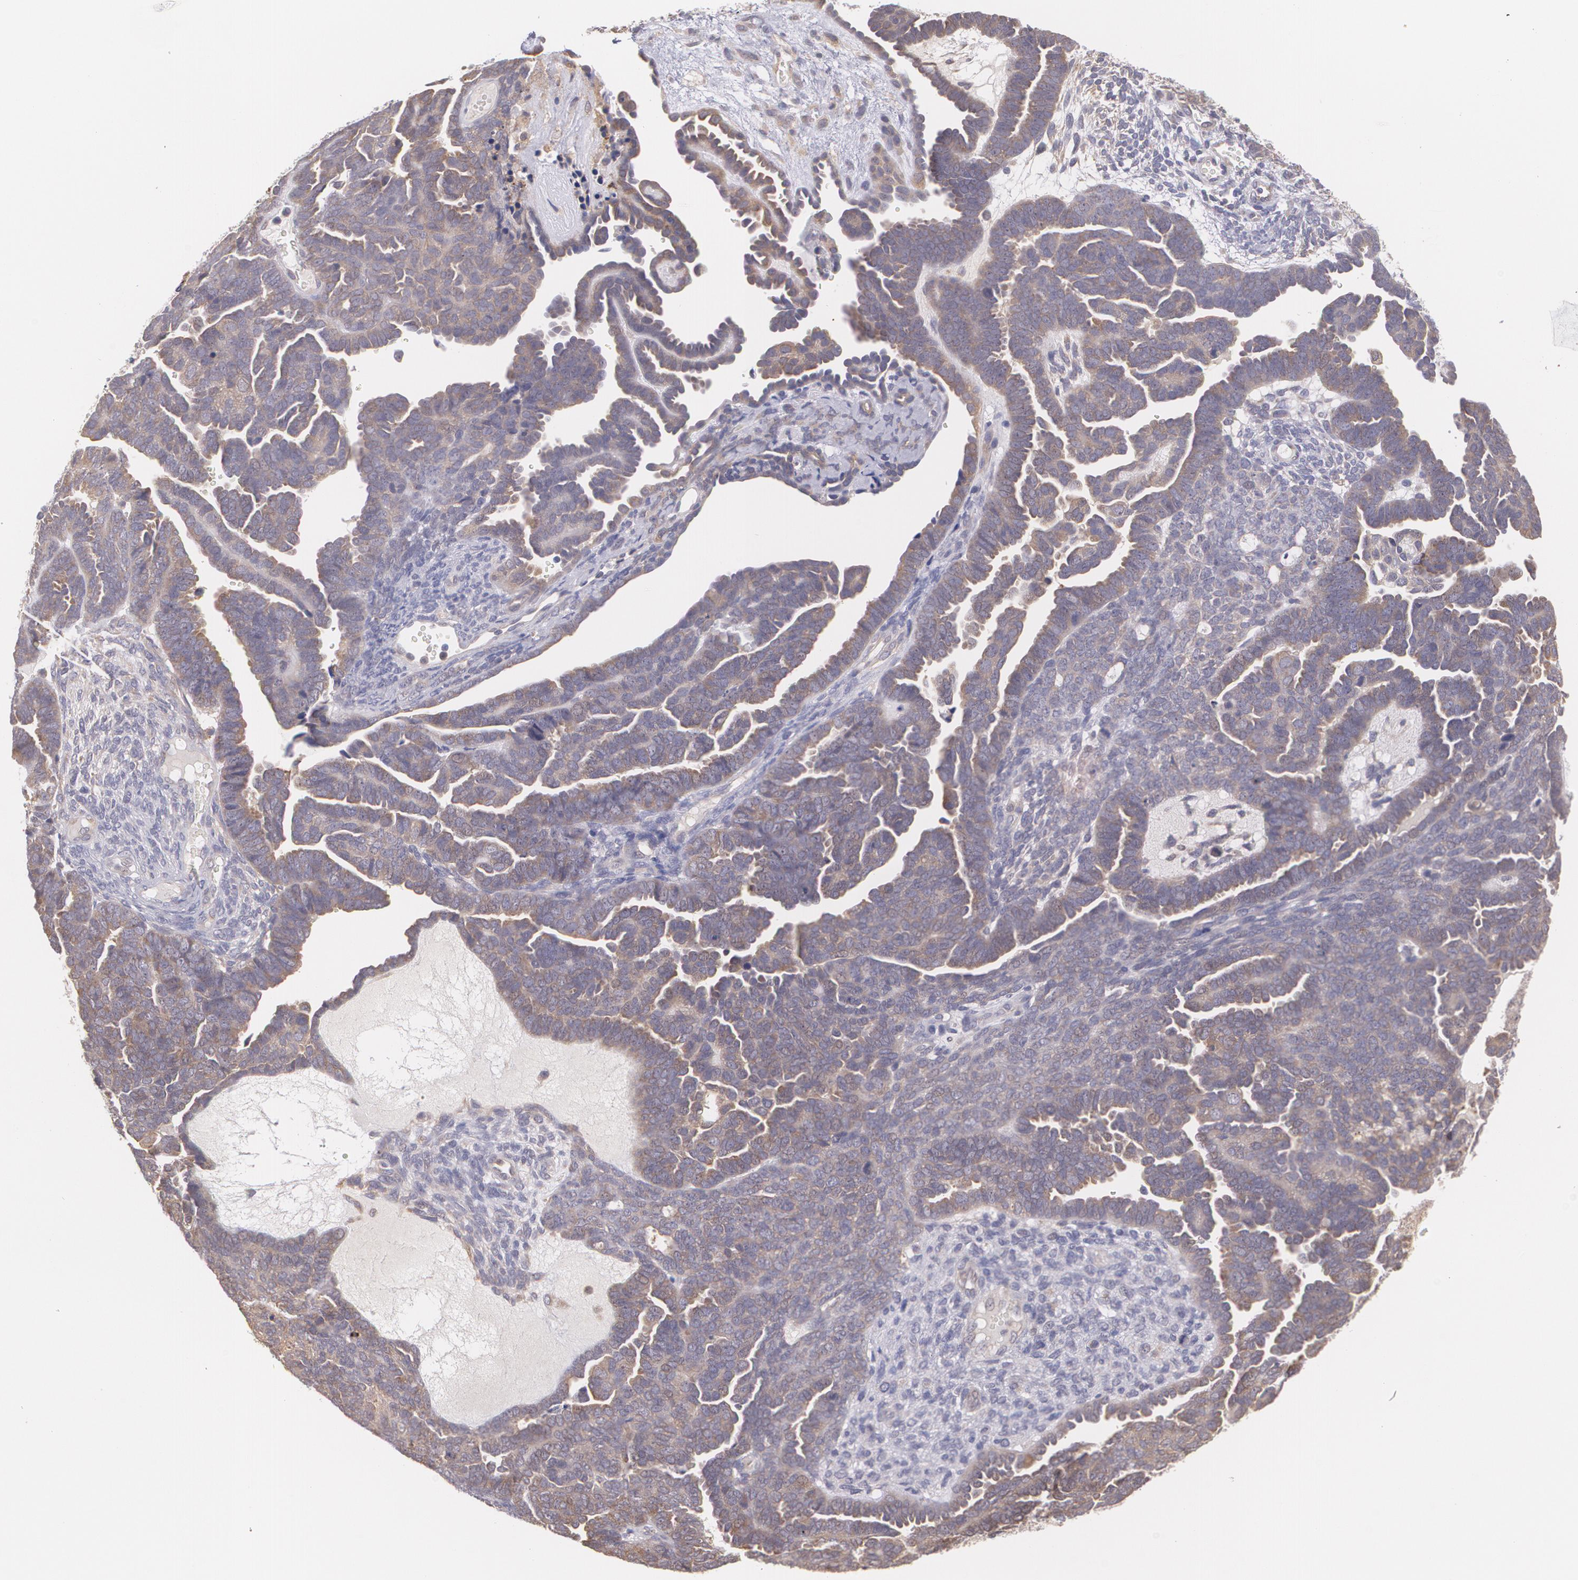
{"staining": {"intensity": "weak", "quantity": ">75%", "location": "cytoplasmic/membranous"}, "tissue": "endometrial cancer", "cell_type": "Tumor cells", "image_type": "cancer", "snomed": [{"axis": "morphology", "description": "Neoplasm, malignant, NOS"}, {"axis": "topography", "description": "Endometrium"}], "caption": "High-magnification brightfield microscopy of endometrial cancer (neoplasm (malignant)) stained with DAB (brown) and counterstained with hematoxylin (blue). tumor cells exhibit weak cytoplasmic/membranous staining is identified in approximately>75% of cells. Immunohistochemistry stains the protein of interest in brown and the nuclei are stained blue.", "gene": "CCL17", "patient": {"sex": "female", "age": 74}}